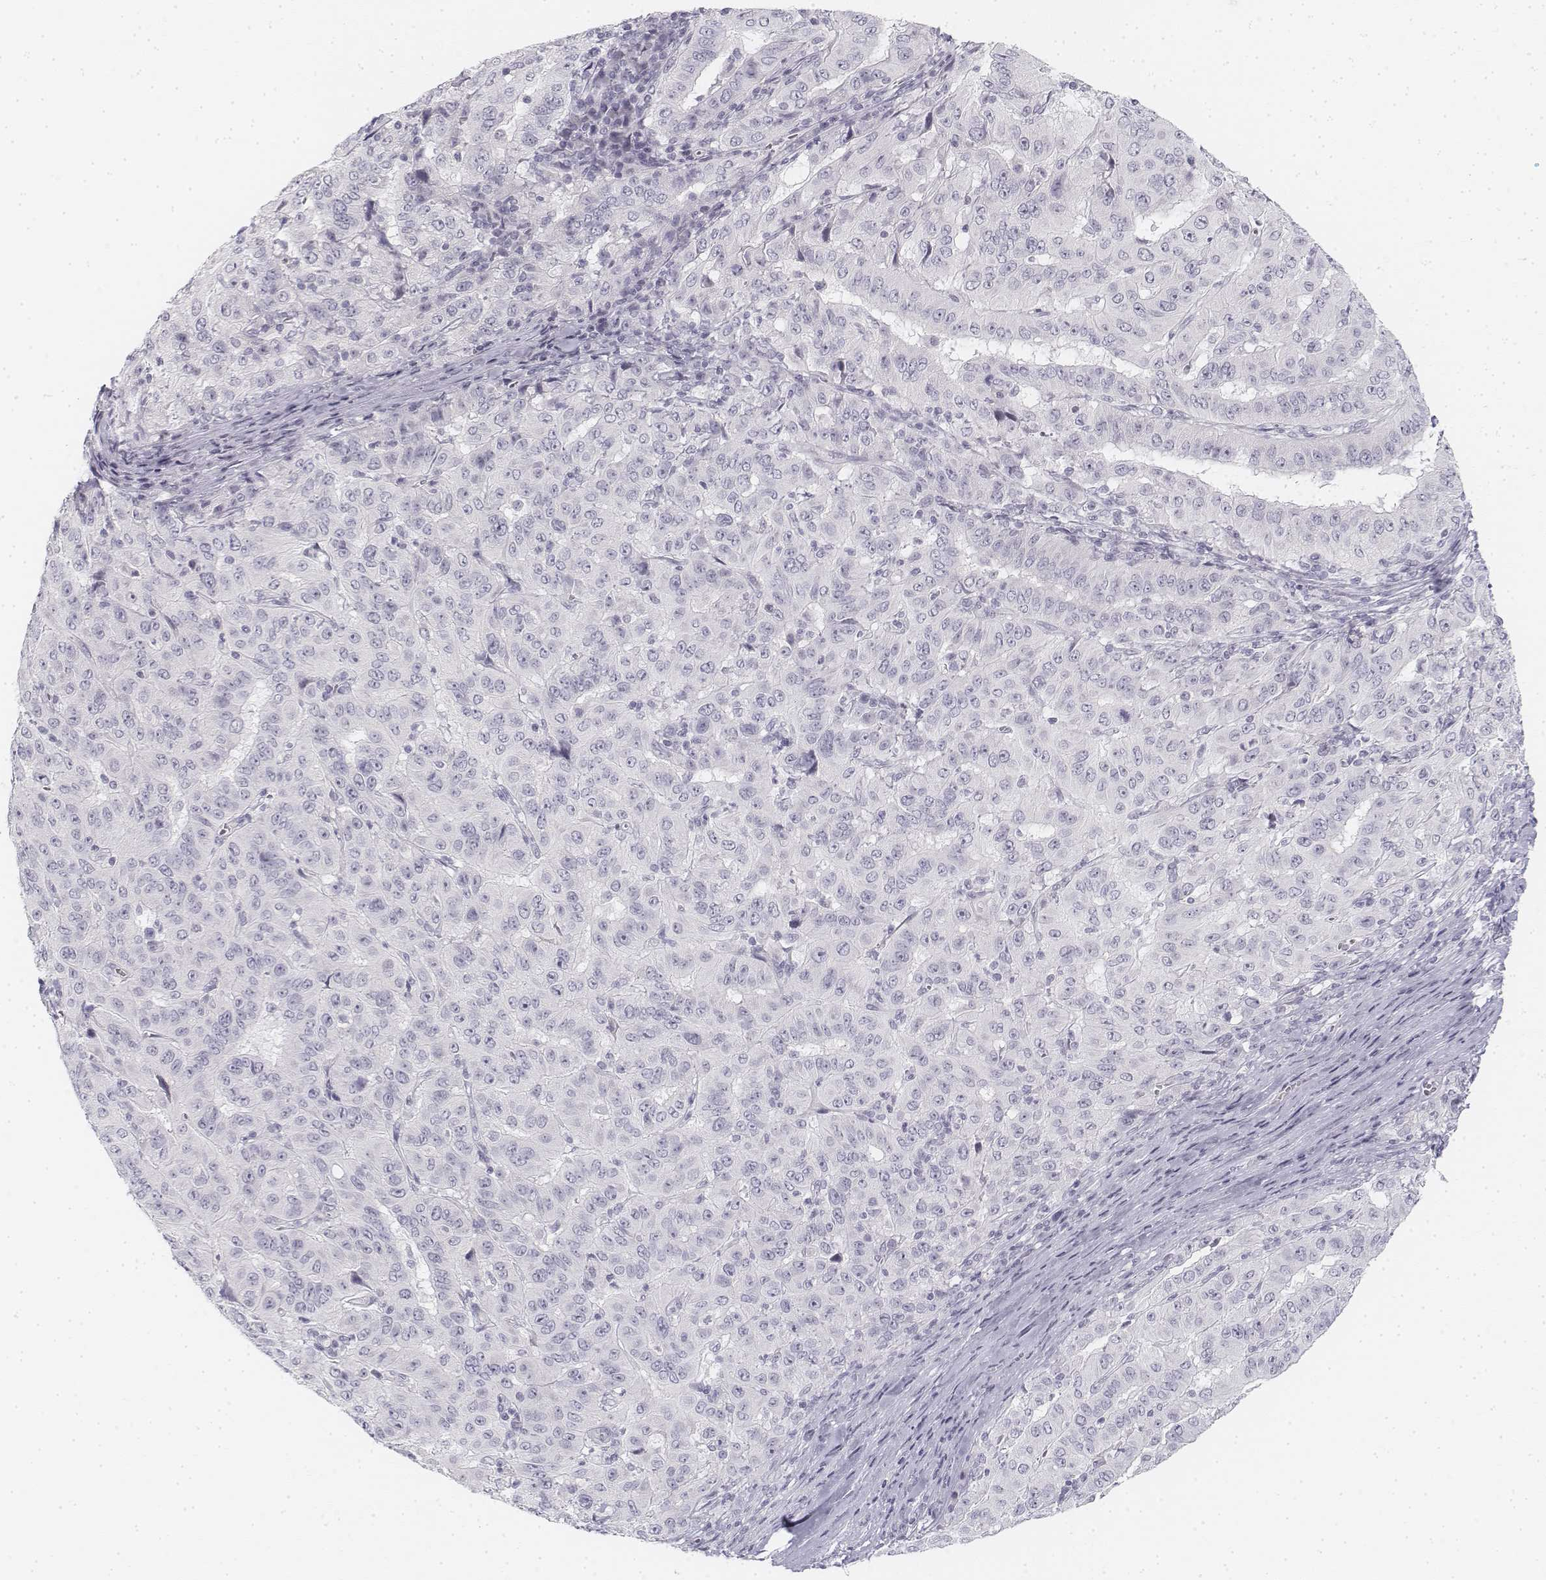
{"staining": {"intensity": "negative", "quantity": "none", "location": "none"}, "tissue": "pancreatic cancer", "cell_type": "Tumor cells", "image_type": "cancer", "snomed": [{"axis": "morphology", "description": "Adenocarcinoma, NOS"}, {"axis": "topography", "description": "Pancreas"}], "caption": "IHC photomicrograph of pancreatic cancer stained for a protein (brown), which displays no expression in tumor cells.", "gene": "KRT25", "patient": {"sex": "male", "age": 63}}